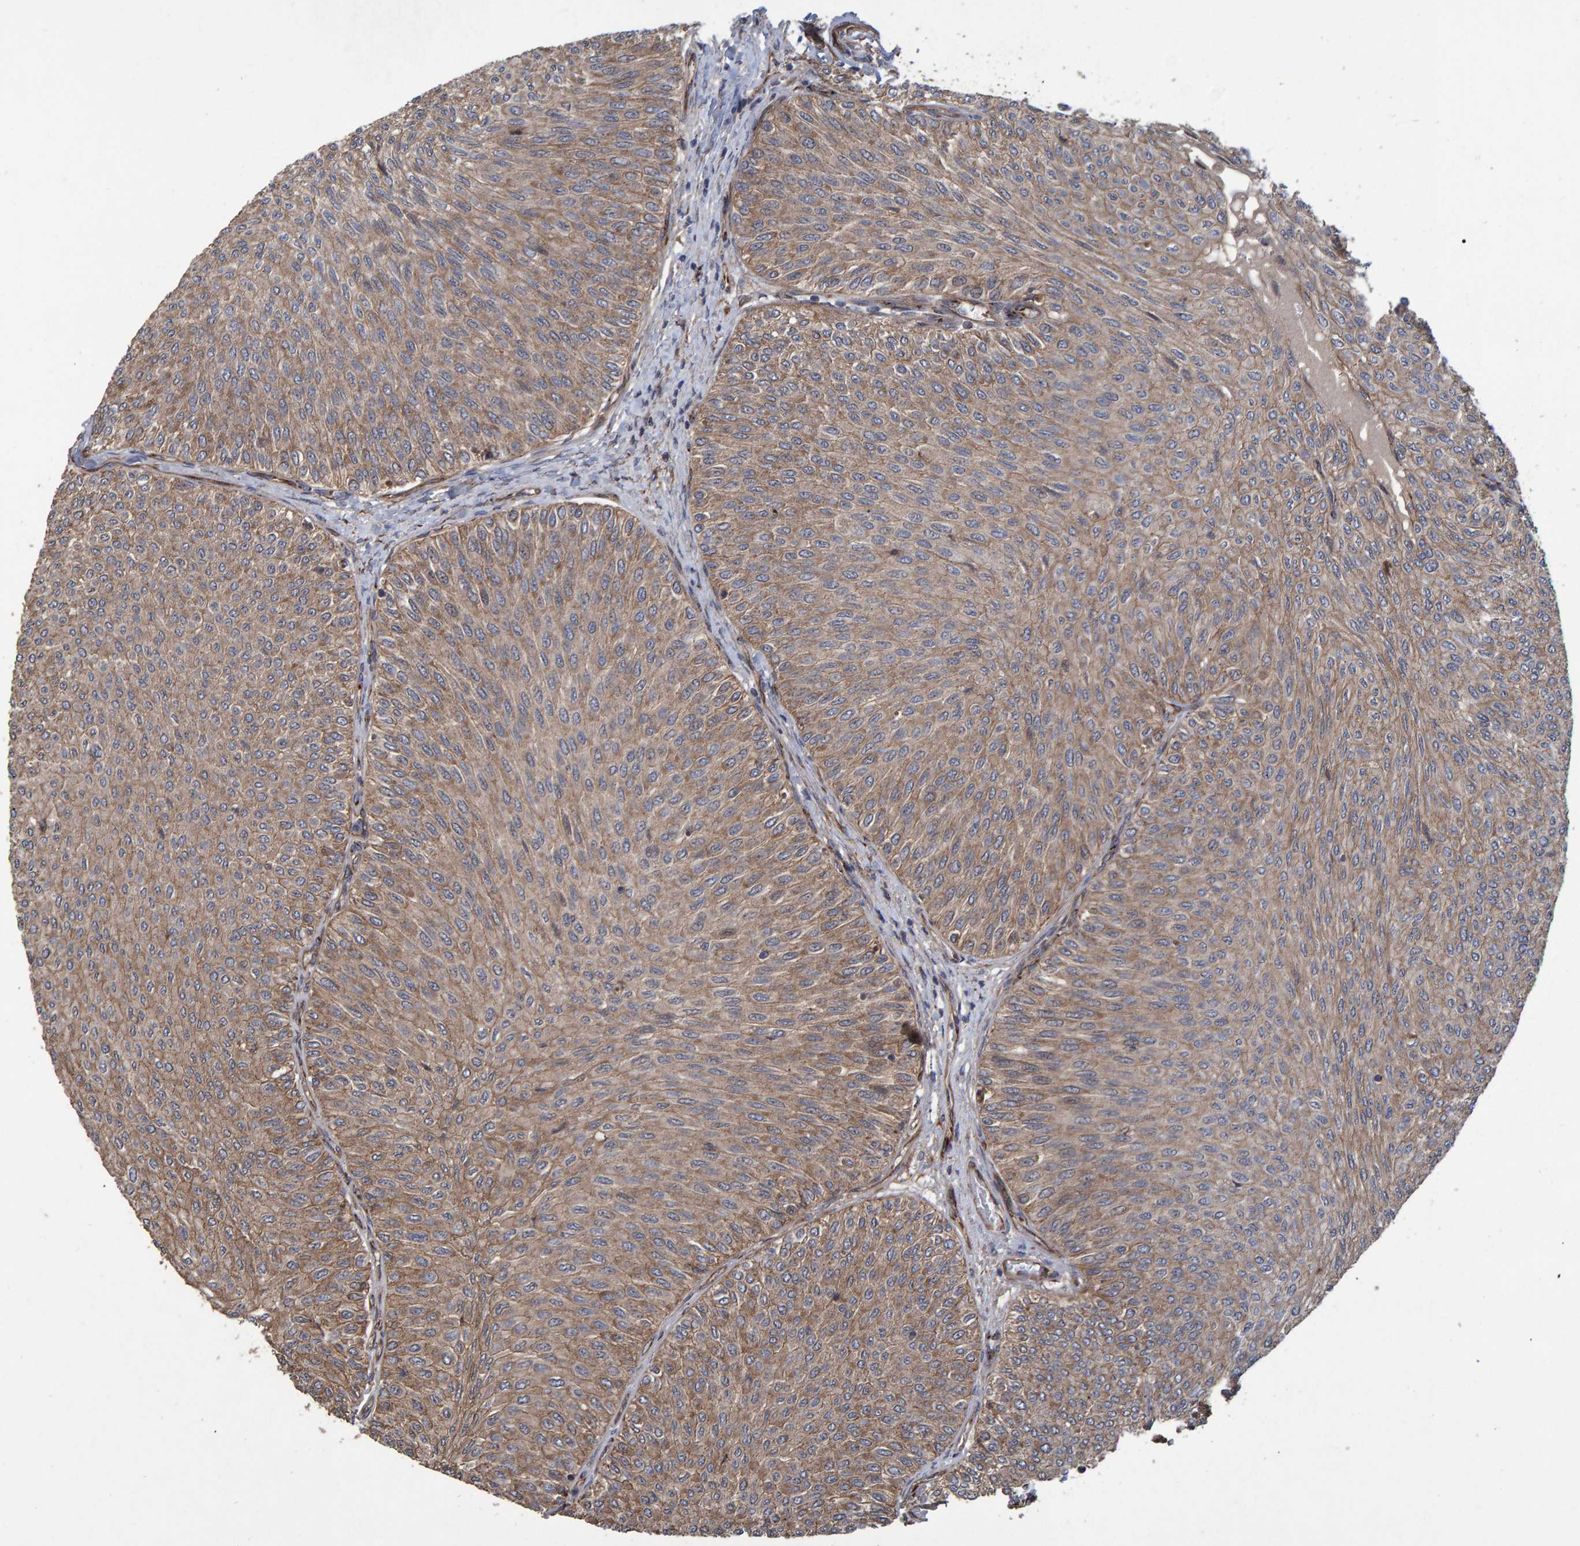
{"staining": {"intensity": "moderate", "quantity": ">75%", "location": "cytoplasmic/membranous"}, "tissue": "urothelial cancer", "cell_type": "Tumor cells", "image_type": "cancer", "snomed": [{"axis": "morphology", "description": "Urothelial carcinoma, Low grade"}, {"axis": "topography", "description": "Urinary bladder"}], "caption": "Immunohistochemical staining of human urothelial cancer displays medium levels of moderate cytoplasmic/membranous staining in about >75% of tumor cells.", "gene": "TRIM68", "patient": {"sex": "male", "age": 78}}